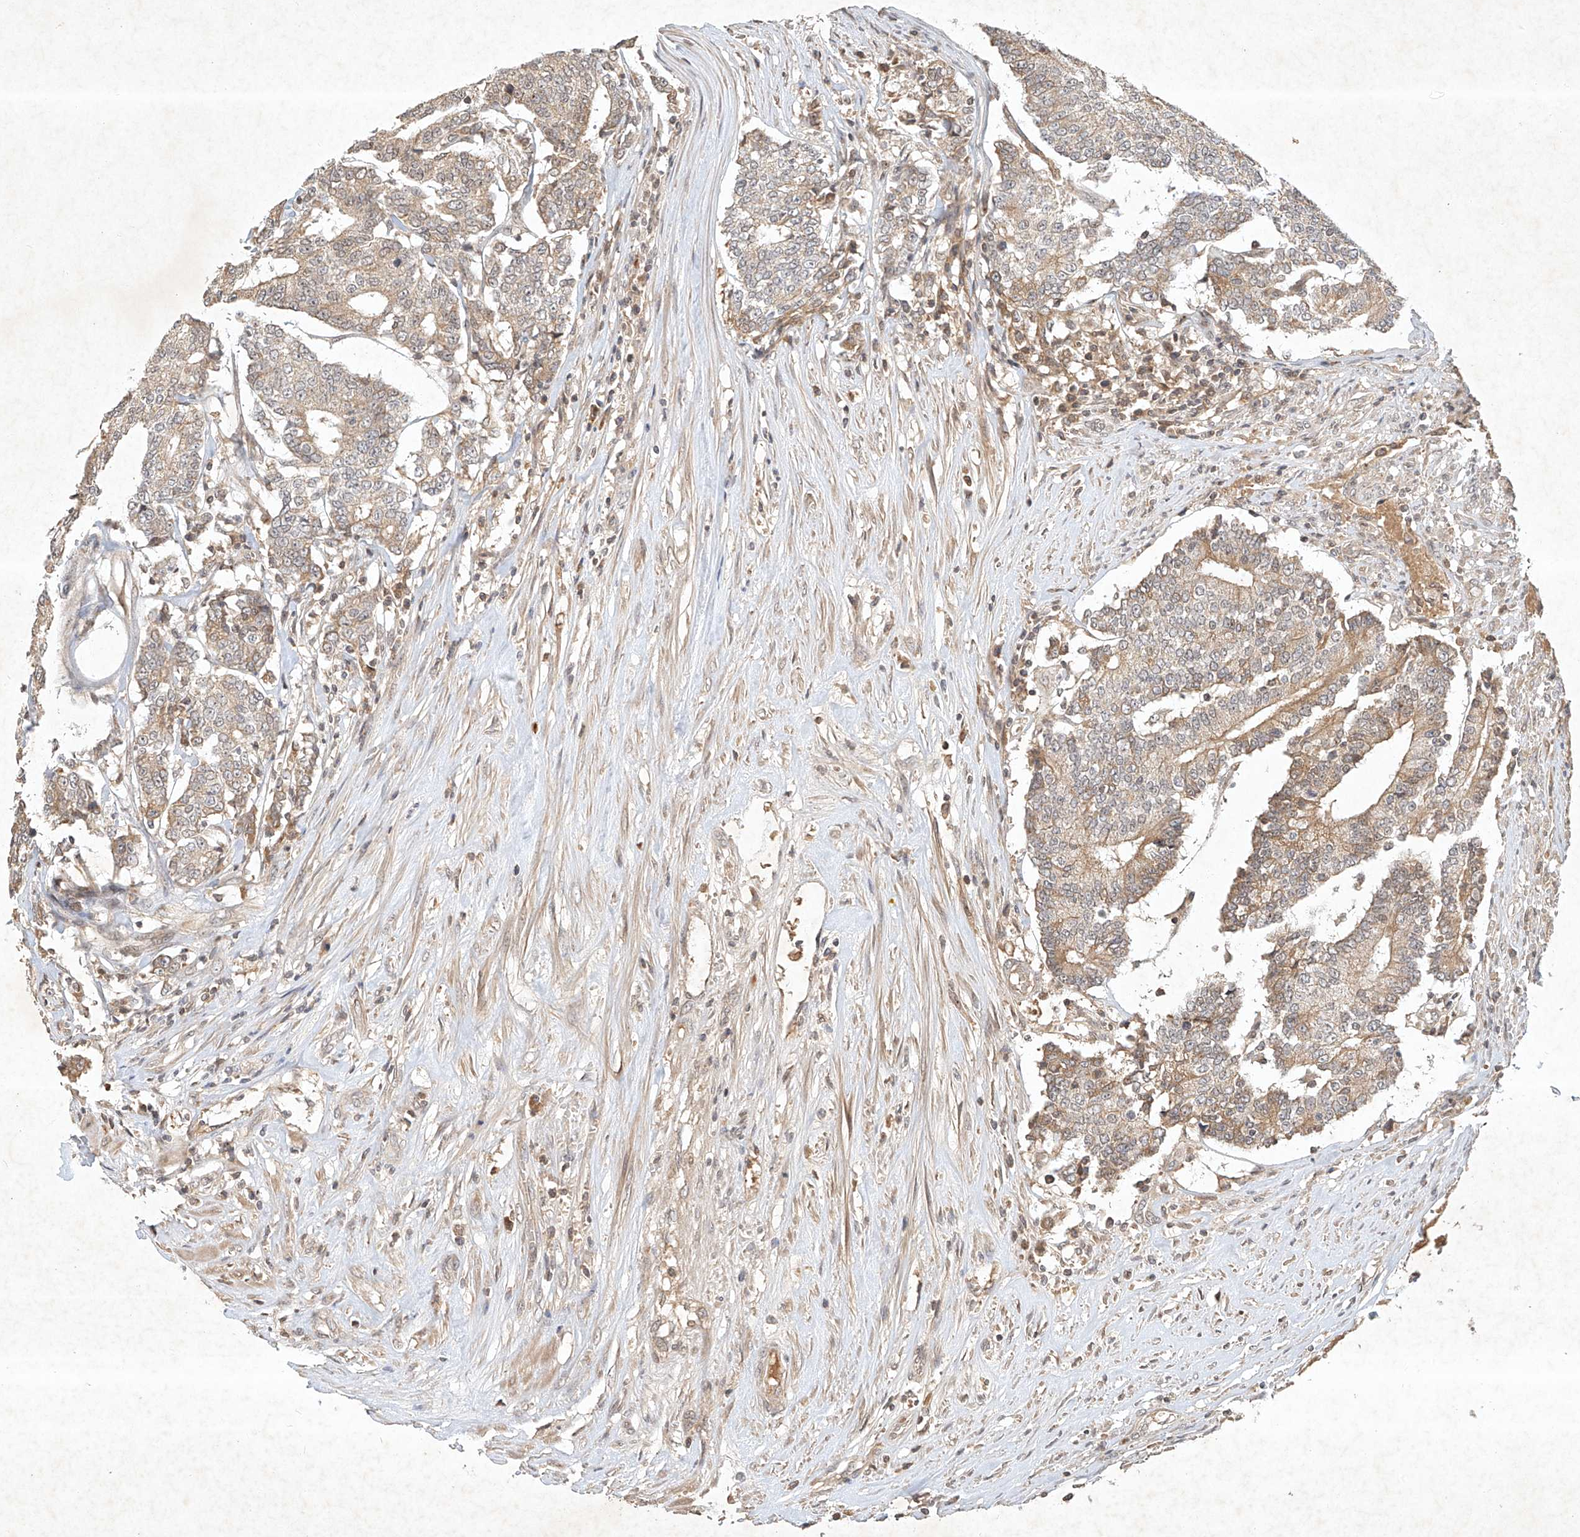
{"staining": {"intensity": "weak", "quantity": ">75%", "location": "cytoplasmic/membranous"}, "tissue": "prostate cancer", "cell_type": "Tumor cells", "image_type": "cancer", "snomed": [{"axis": "morphology", "description": "Normal tissue, NOS"}, {"axis": "morphology", "description": "Adenocarcinoma, High grade"}, {"axis": "topography", "description": "Prostate"}, {"axis": "topography", "description": "Seminal veicle"}], "caption": "Tumor cells reveal low levels of weak cytoplasmic/membranous expression in about >75% of cells in human prostate cancer.", "gene": "BTRC", "patient": {"sex": "male", "age": 55}}